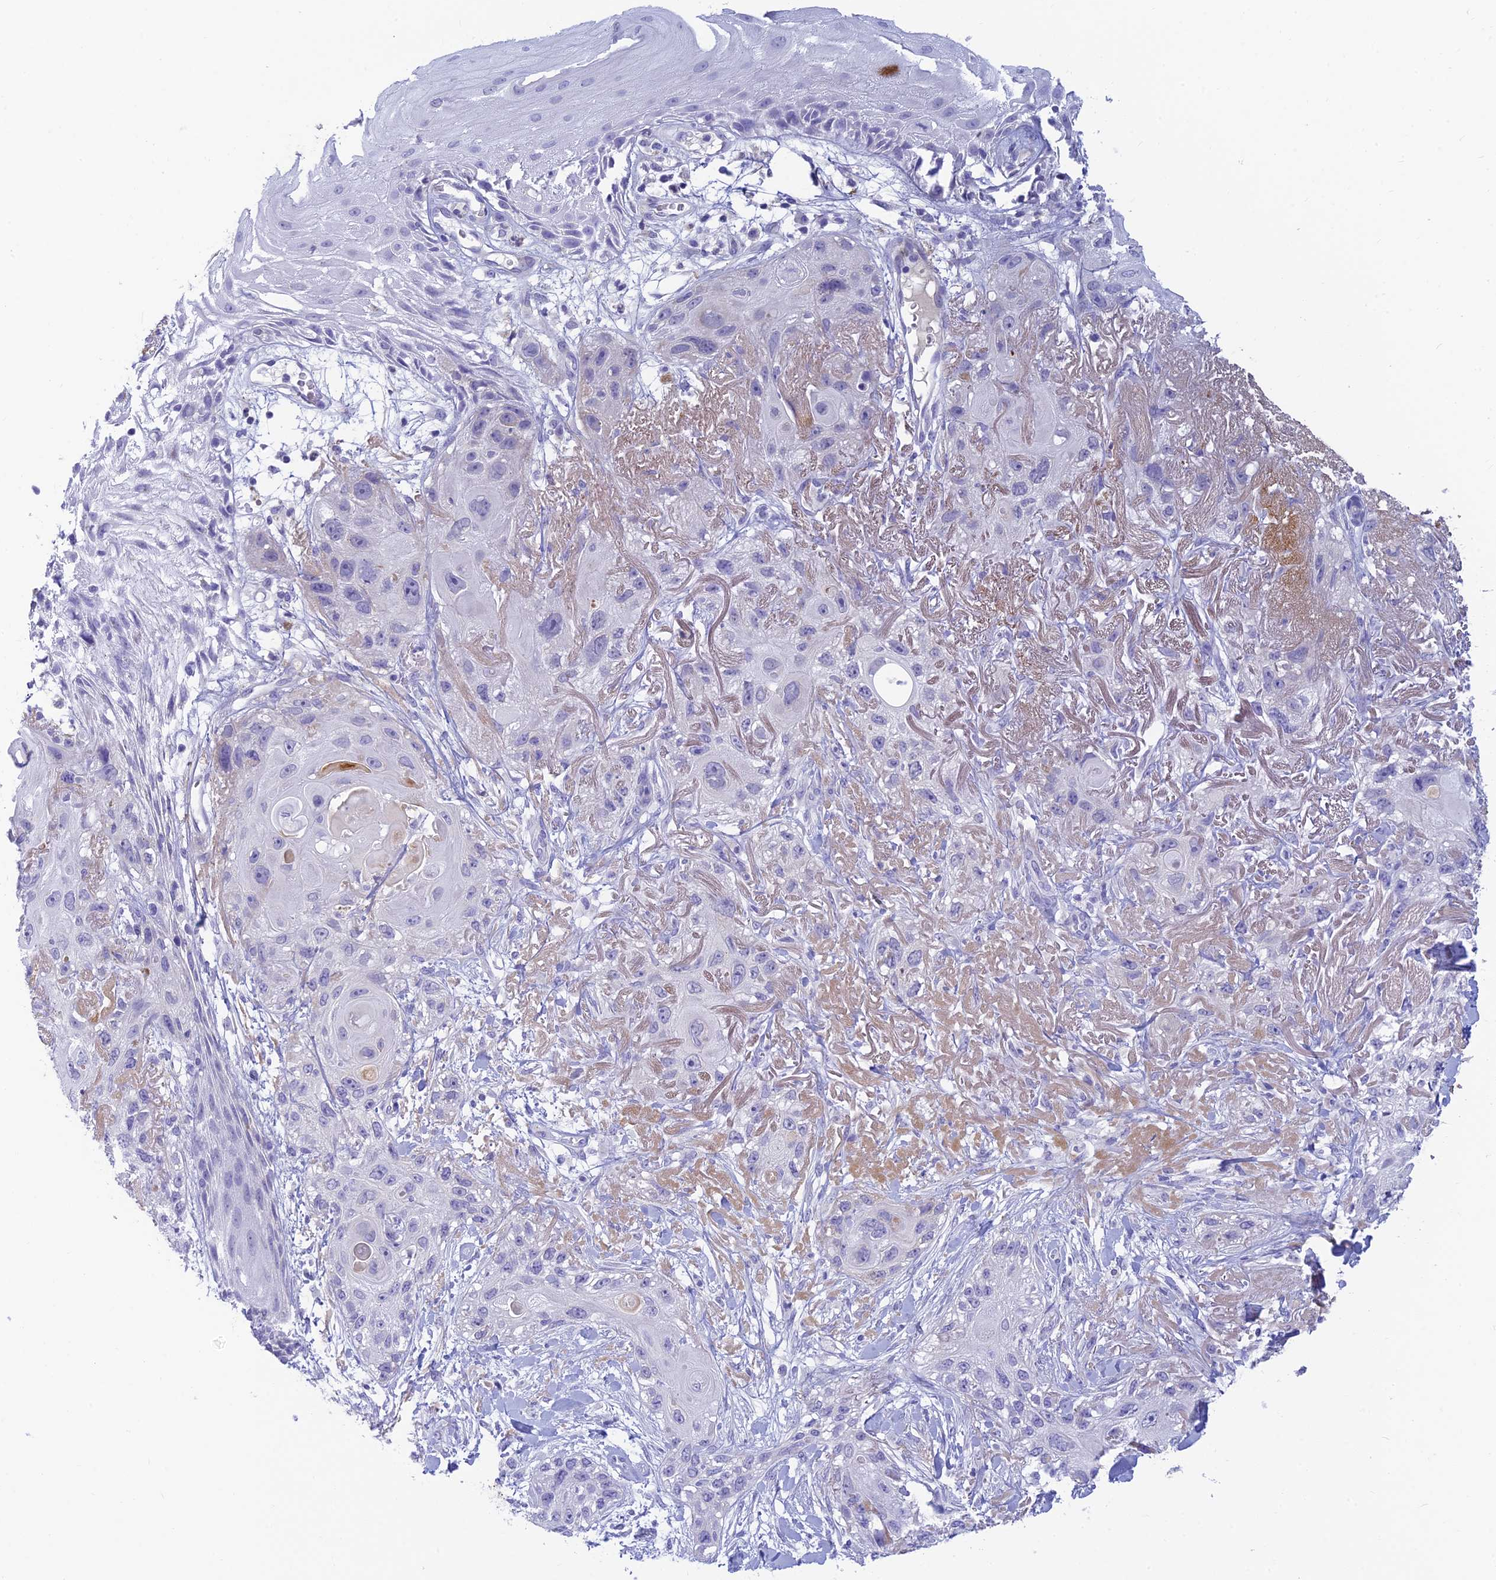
{"staining": {"intensity": "negative", "quantity": "none", "location": "none"}, "tissue": "skin cancer", "cell_type": "Tumor cells", "image_type": "cancer", "snomed": [{"axis": "morphology", "description": "Normal tissue, NOS"}, {"axis": "morphology", "description": "Squamous cell carcinoma, NOS"}, {"axis": "topography", "description": "Skin"}], "caption": "Immunohistochemistry micrograph of neoplastic tissue: human skin squamous cell carcinoma stained with DAB reveals no significant protein expression in tumor cells.", "gene": "INTS13", "patient": {"sex": "male", "age": 72}}